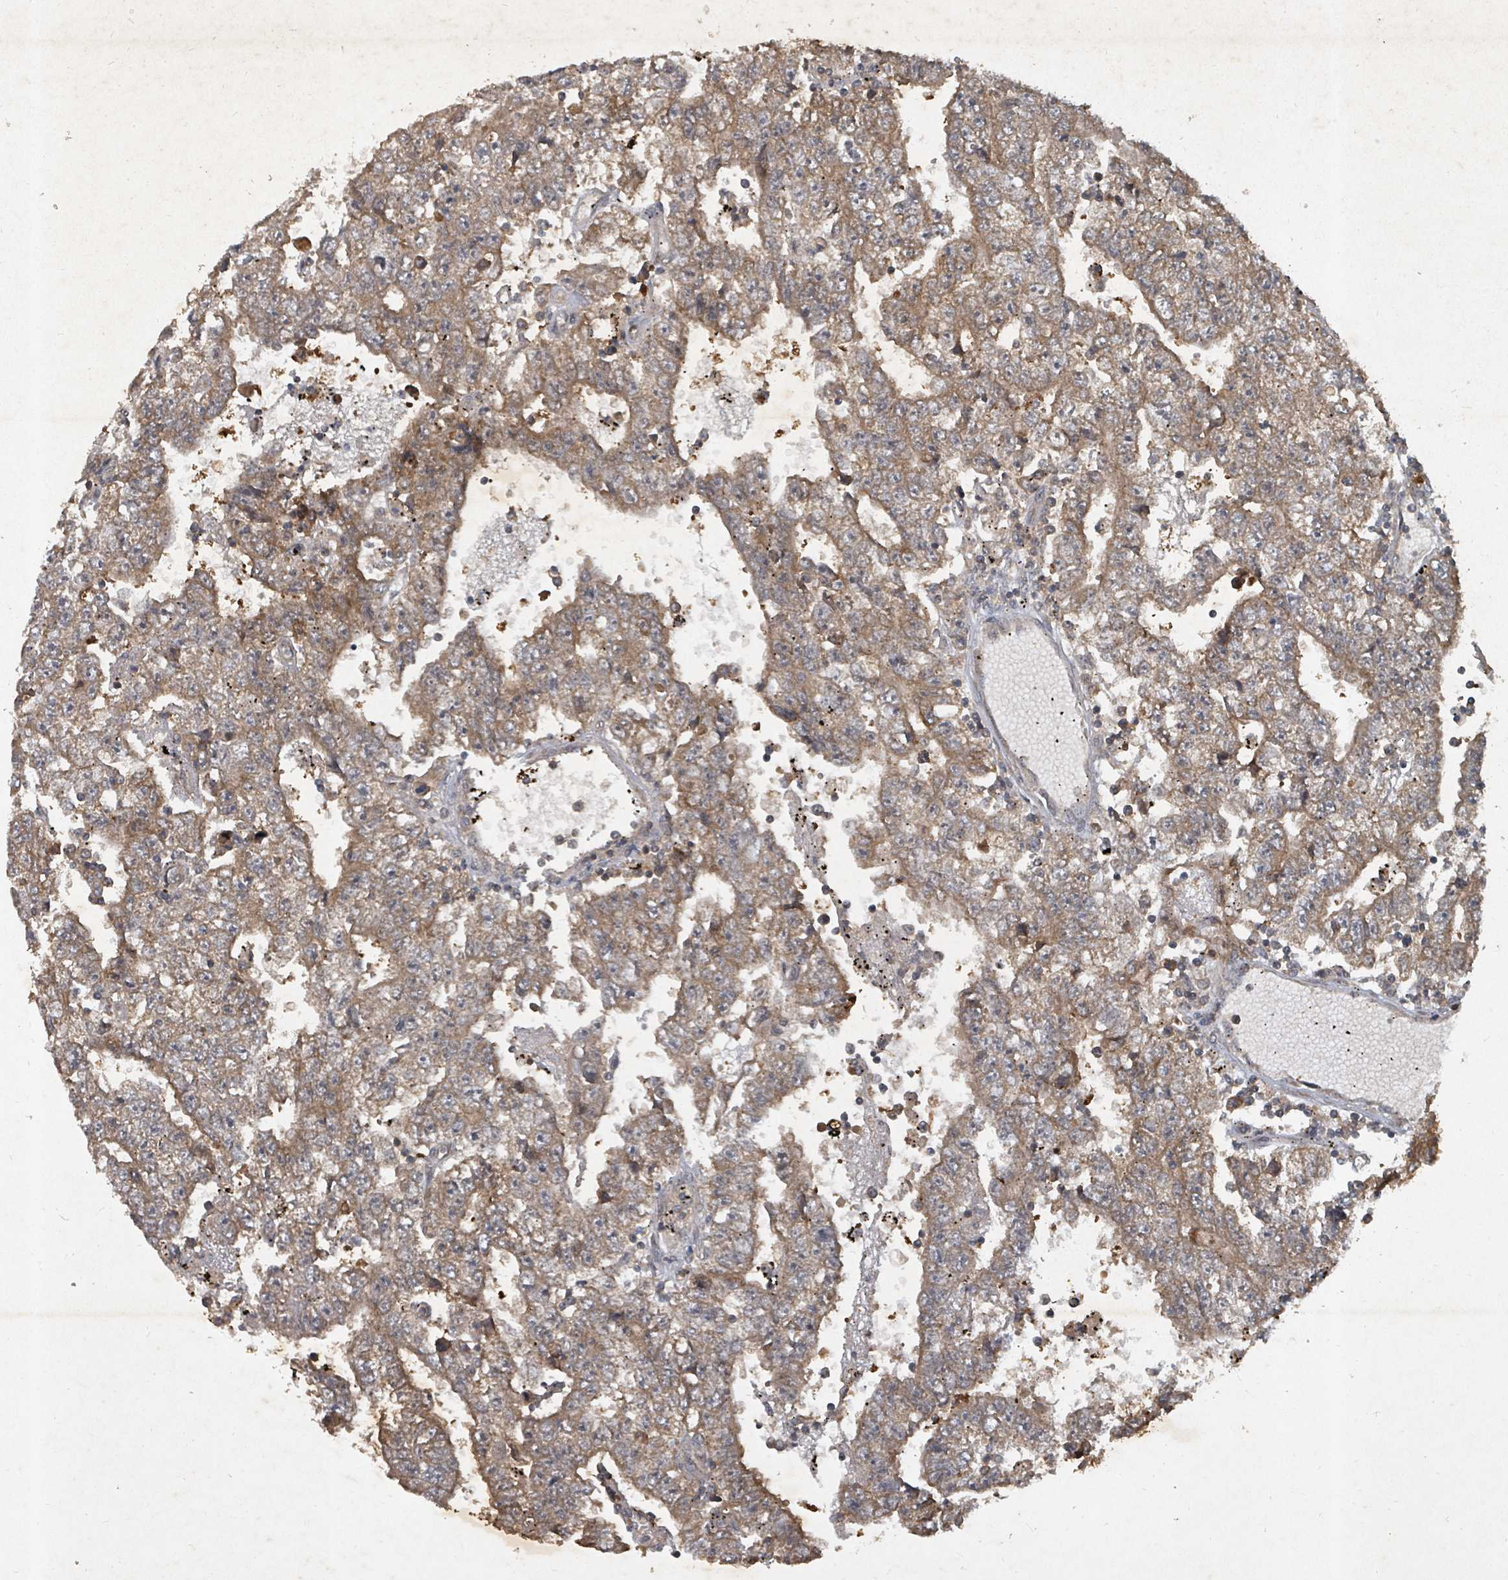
{"staining": {"intensity": "moderate", "quantity": ">75%", "location": "cytoplasmic/membranous"}, "tissue": "testis cancer", "cell_type": "Tumor cells", "image_type": "cancer", "snomed": [{"axis": "morphology", "description": "Carcinoma, Embryonal, NOS"}, {"axis": "topography", "description": "Testis"}], "caption": "Testis cancer stained with a brown dye demonstrates moderate cytoplasmic/membranous positive expression in about >75% of tumor cells.", "gene": "KDM4E", "patient": {"sex": "male", "age": 25}}